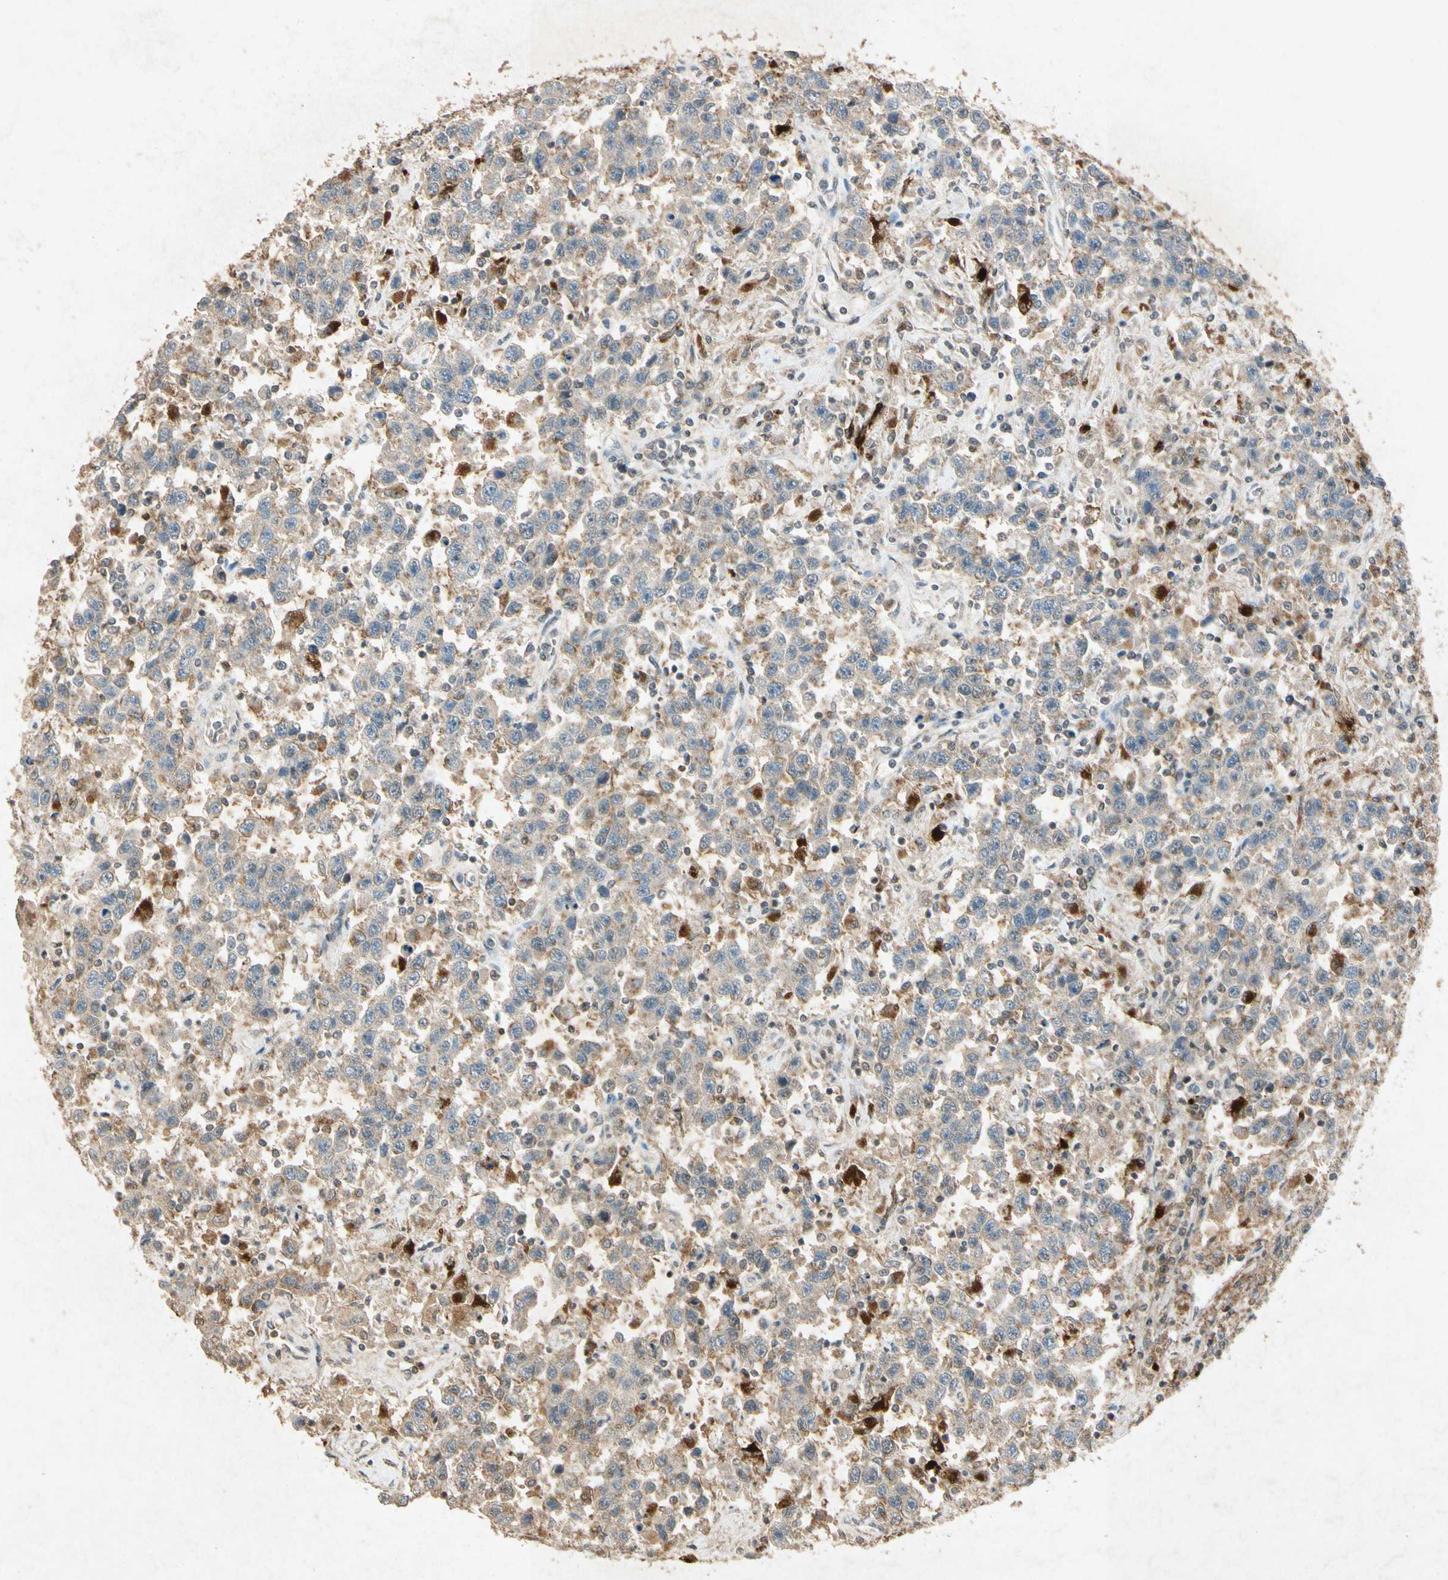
{"staining": {"intensity": "weak", "quantity": ">75%", "location": "cytoplasmic/membranous"}, "tissue": "testis cancer", "cell_type": "Tumor cells", "image_type": "cancer", "snomed": [{"axis": "morphology", "description": "Seminoma, NOS"}, {"axis": "topography", "description": "Testis"}], "caption": "Immunohistochemical staining of testis cancer (seminoma) demonstrates low levels of weak cytoplasmic/membranous expression in about >75% of tumor cells. (DAB (3,3'-diaminobenzidine) IHC with brightfield microscopy, high magnification).", "gene": "MSRB1", "patient": {"sex": "male", "age": 41}}